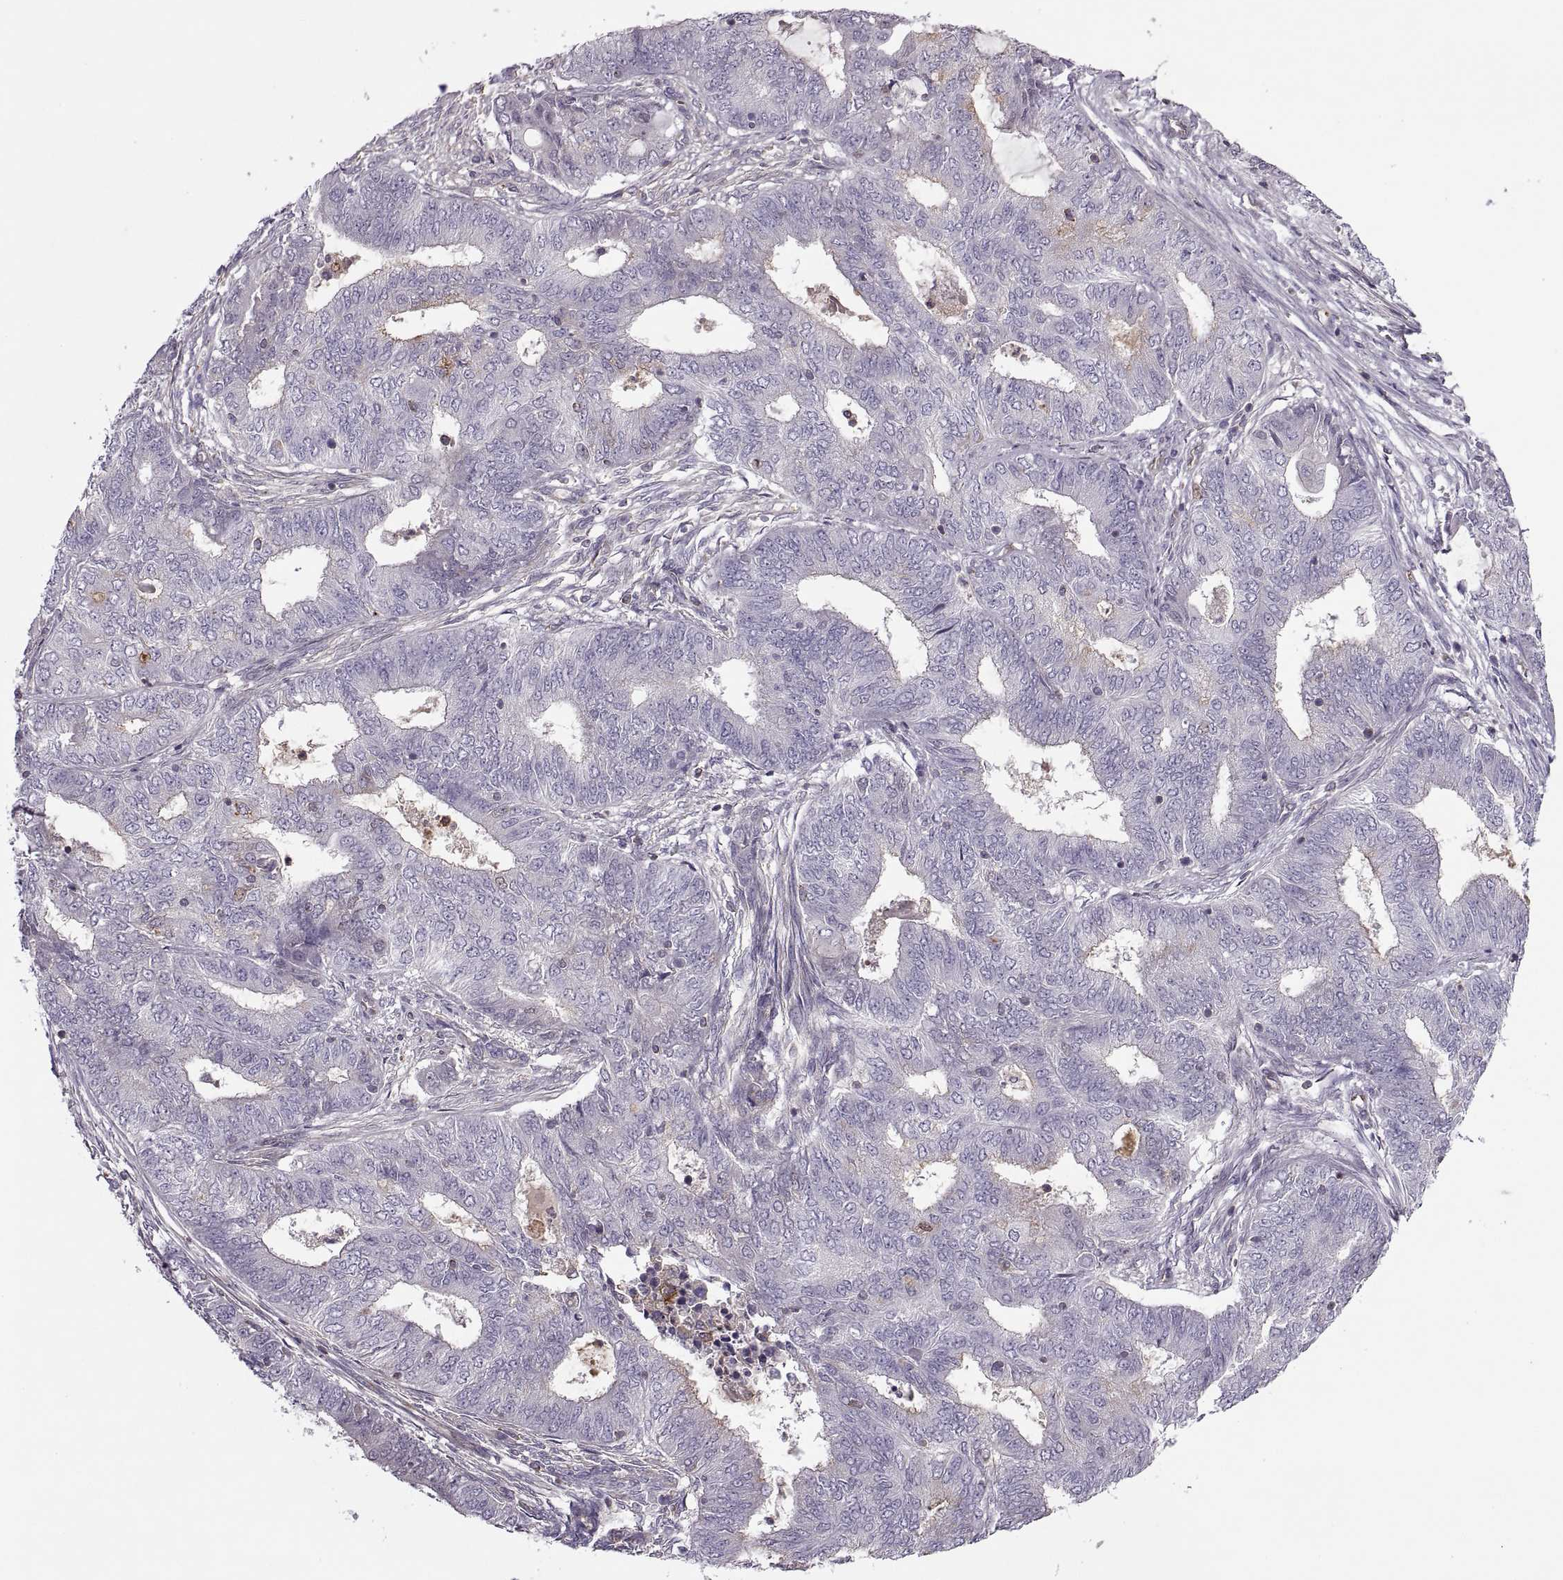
{"staining": {"intensity": "negative", "quantity": "none", "location": "none"}, "tissue": "endometrial cancer", "cell_type": "Tumor cells", "image_type": "cancer", "snomed": [{"axis": "morphology", "description": "Adenocarcinoma, NOS"}, {"axis": "topography", "description": "Endometrium"}], "caption": "A histopathology image of endometrial adenocarcinoma stained for a protein displays no brown staining in tumor cells.", "gene": "SLC2A3", "patient": {"sex": "female", "age": 62}}